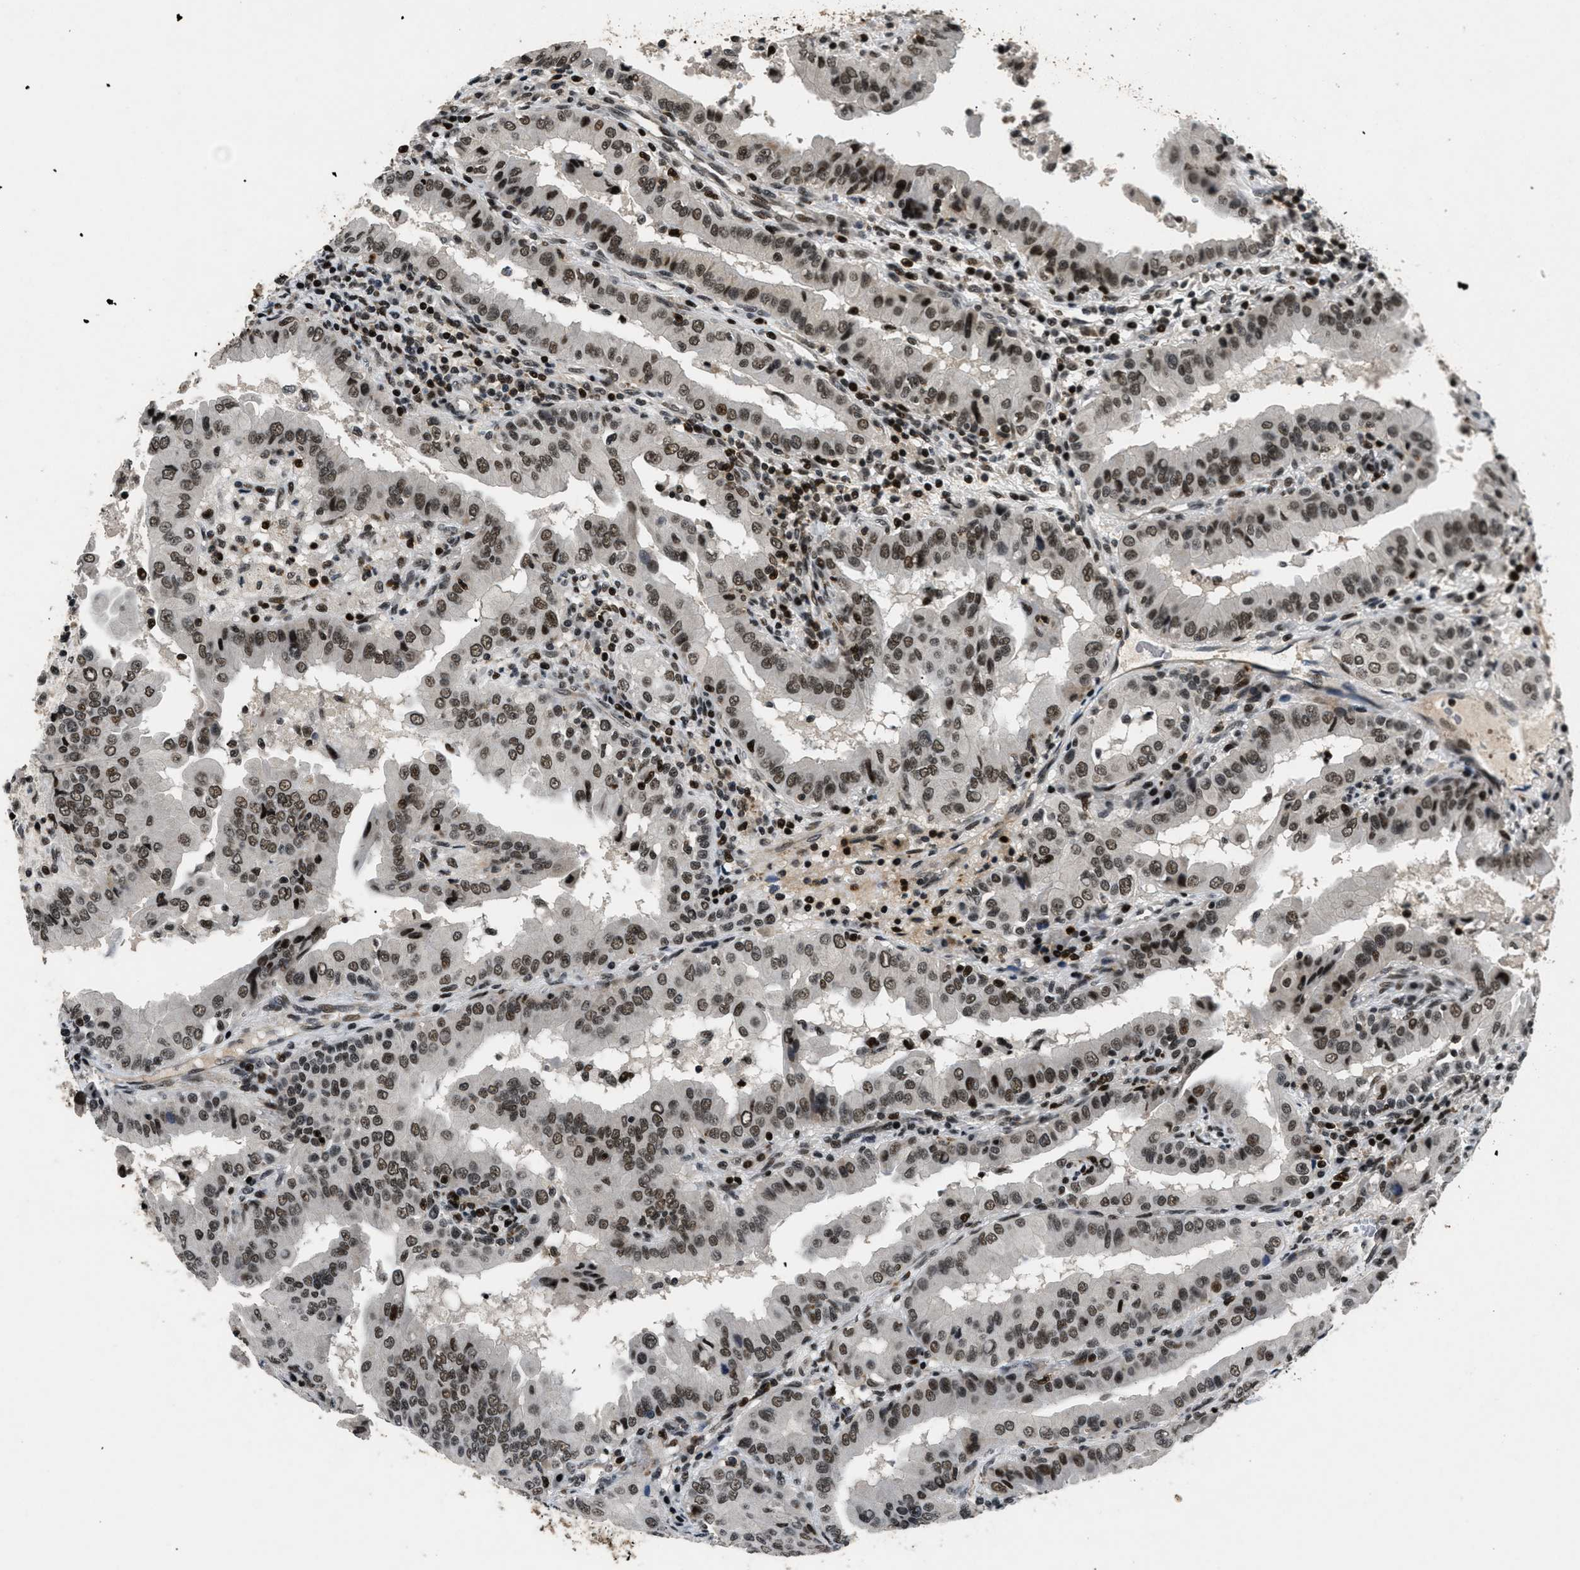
{"staining": {"intensity": "strong", "quantity": ">75%", "location": "nuclear"}, "tissue": "thyroid cancer", "cell_type": "Tumor cells", "image_type": "cancer", "snomed": [{"axis": "morphology", "description": "Papillary adenocarcinoma, NOS"}, {"axis": "topography", "description": "Thyroid gland"}], "caption": "Immunohistochemical staining of thyroid papillary adenocarcinoma shows high levels of strong nuclear protein staining in approximately >75% of tumor cells.", "gene": "SMARCB1", "patient": {"sex": "male", "age": 33}}